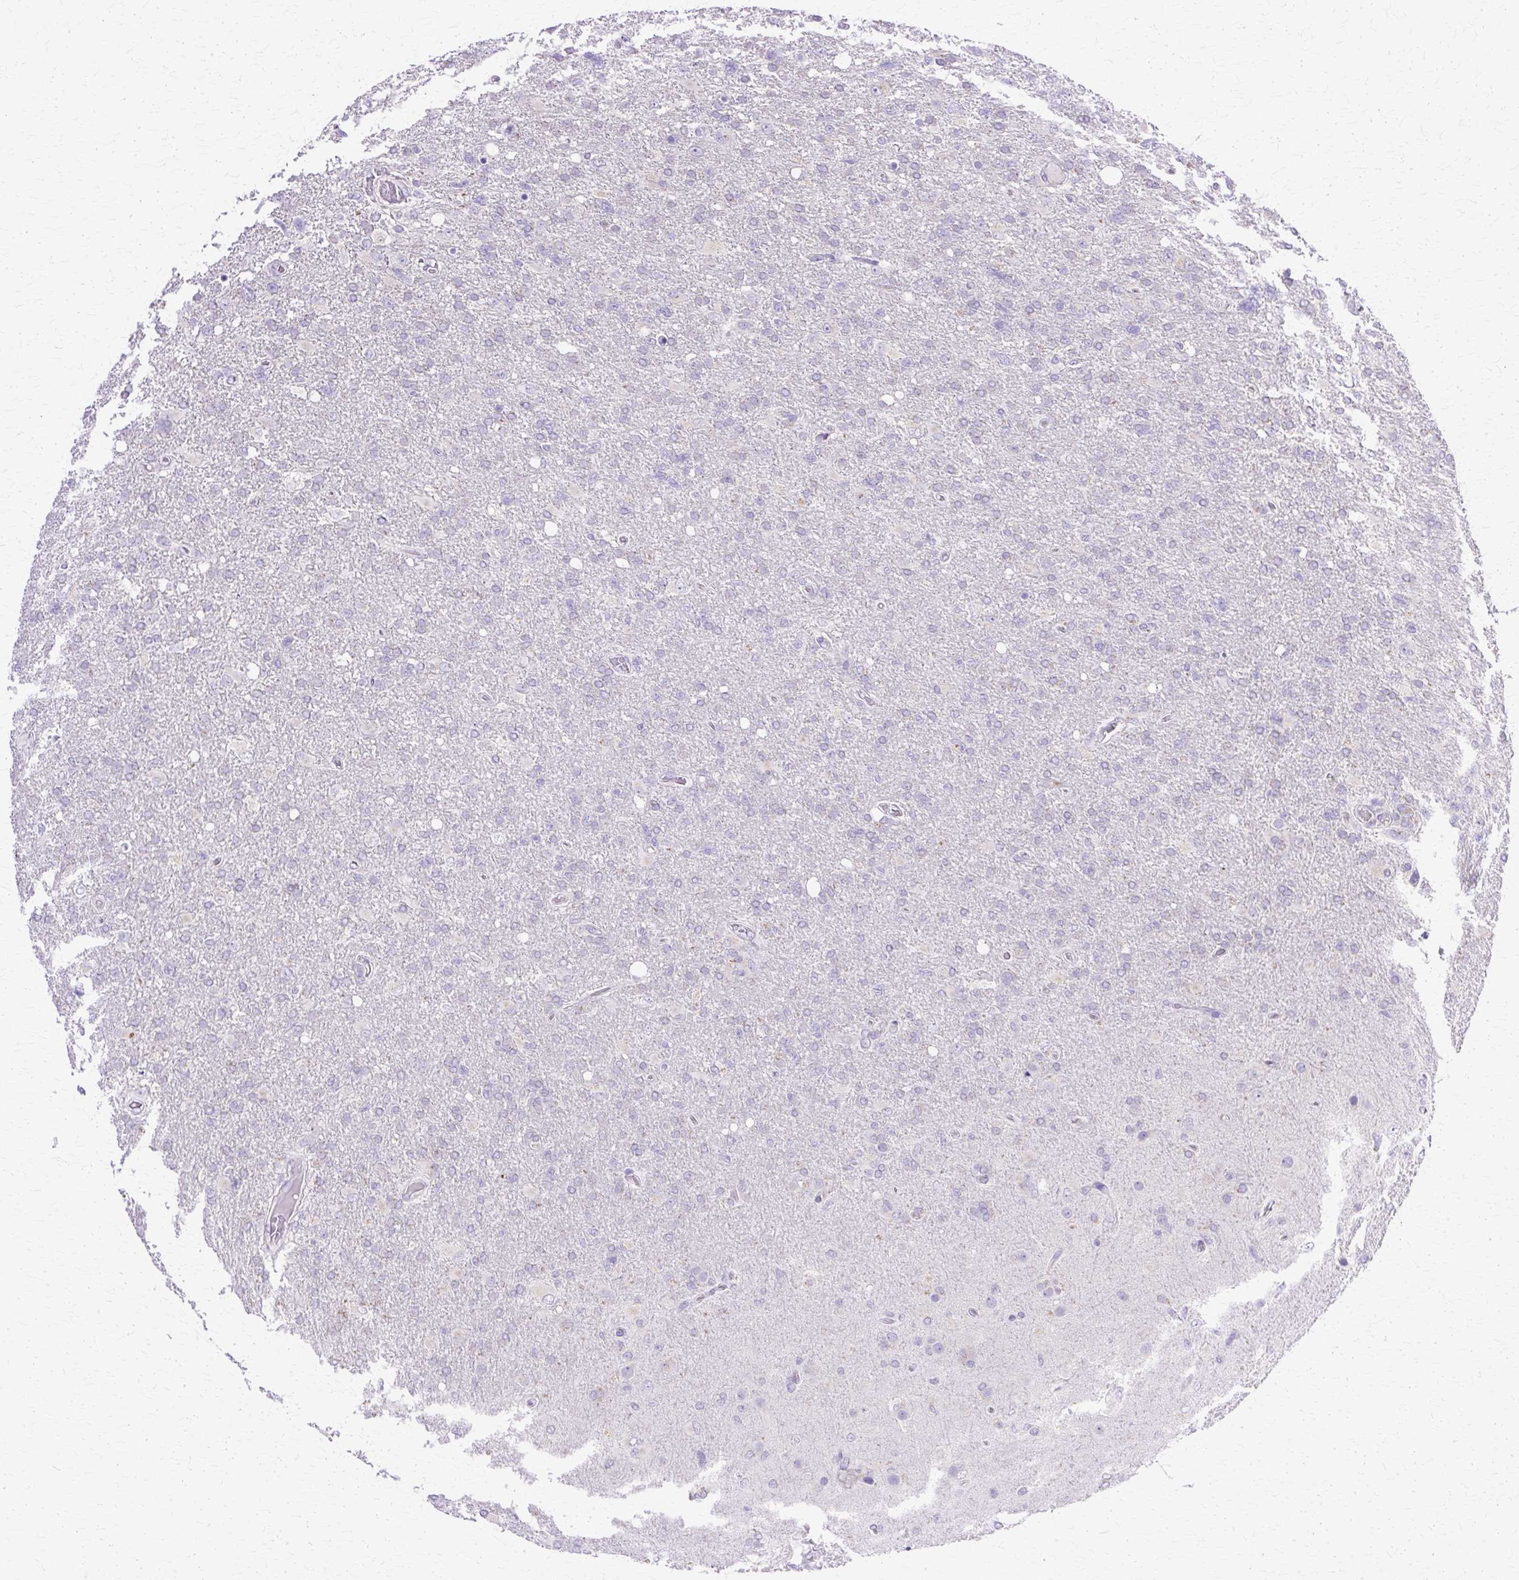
{"staining": {"intensity": "negative", "quantity": "none", "location": "none"}, "tissue": "glioma", "cell_type": "Tumor cells", "image_type": "cancer", "snomed": [{"axis": "morphology", "description": "Glioma, malignant, High grade"}, {"axis": "topography", "description": "Brain"}], "caption": "This is a image of immunohistochemistry staining of glioma, which shows no positivity in tumor cells. (Brightfield microscopy of DAB immunohistochemistry (IHC) at high magnification).", "gene": "TBC1D3G", "patient": {"sex": "male", "age": 61}}